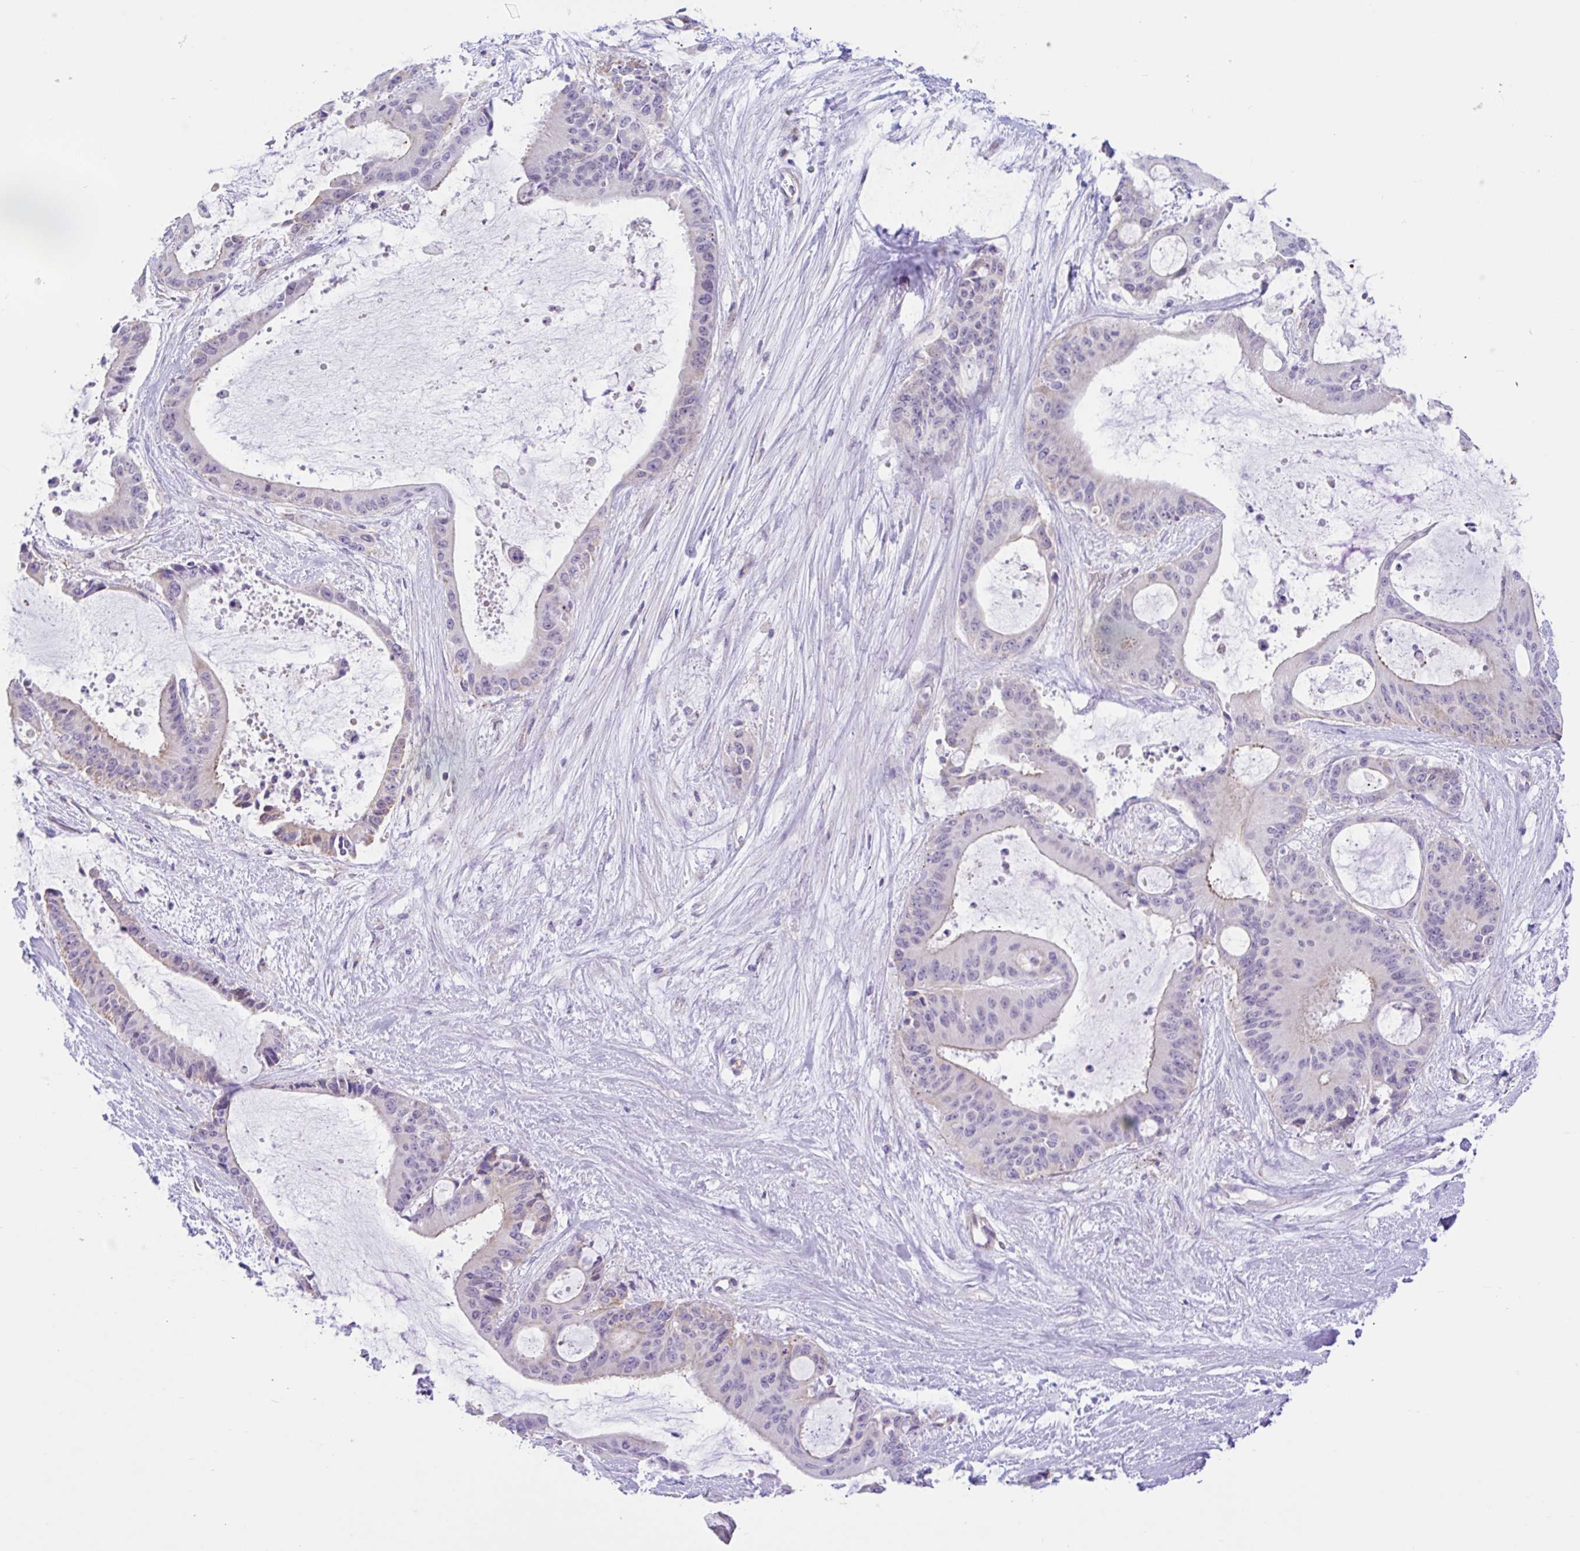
{"staining": {"intensity": "negative", "quantity": "none", "location": "none"}, "tissue": "liver cancer", "cell_type": "Tumor cells", "image_type": "cancer", "snomed": [{"axis": "morphology", "description": "Normal tissue, NOS"}, {"axis": "morphology", "description": "Cholangiocarcinoma"}, {"axis": "topography", "description": "Liver"}, {"axis": "topography", "description": "Peripheral nerve tissue"}], "caption": "This is an immunohistochemistry micrograph of human liver cancer. There is no expression in tumor cells.", "gene": "NDUFS2", "patient": {"sex": "female", "age": 73}}